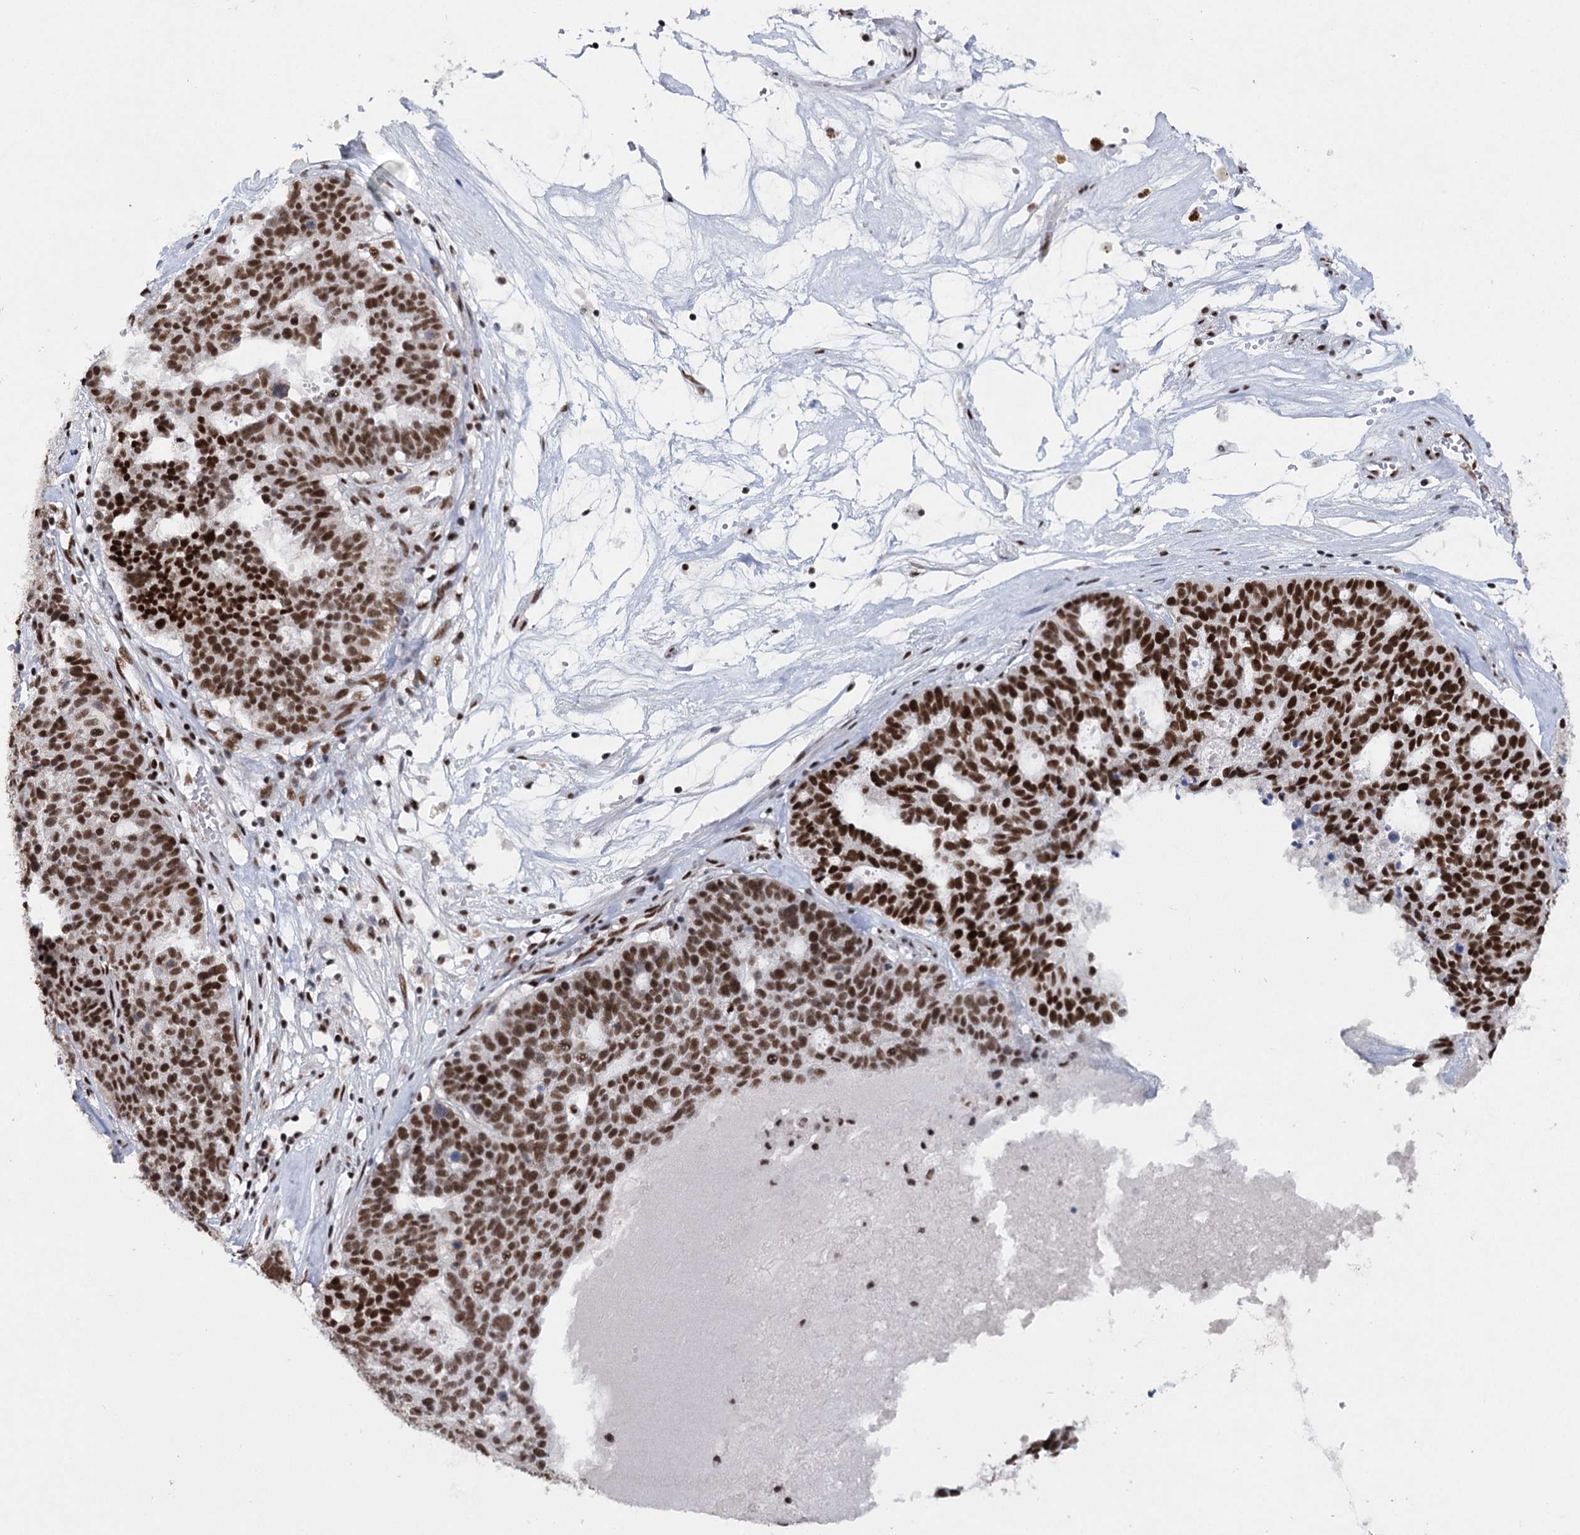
{"staining": {"intensity": "strong", "quantity": ">75%", "location": "nuclear"}, "tissue": "ovarian cancer", "cell_type": "Tumor cells", "image_type": "cancer", "snomed": [{"axis": "morphology", "description": "Cystadenocarcinoma, serous, NOS"}, {"axis": "topography", "description": "Ovary"}], "caption": "Ovarian serous cystadenocarcinoma tissue exhibits strong nuclear expression in about >75% of tumor cells", "gene": "SCAF8", "patient": {"sex": "female", "age": 59}}